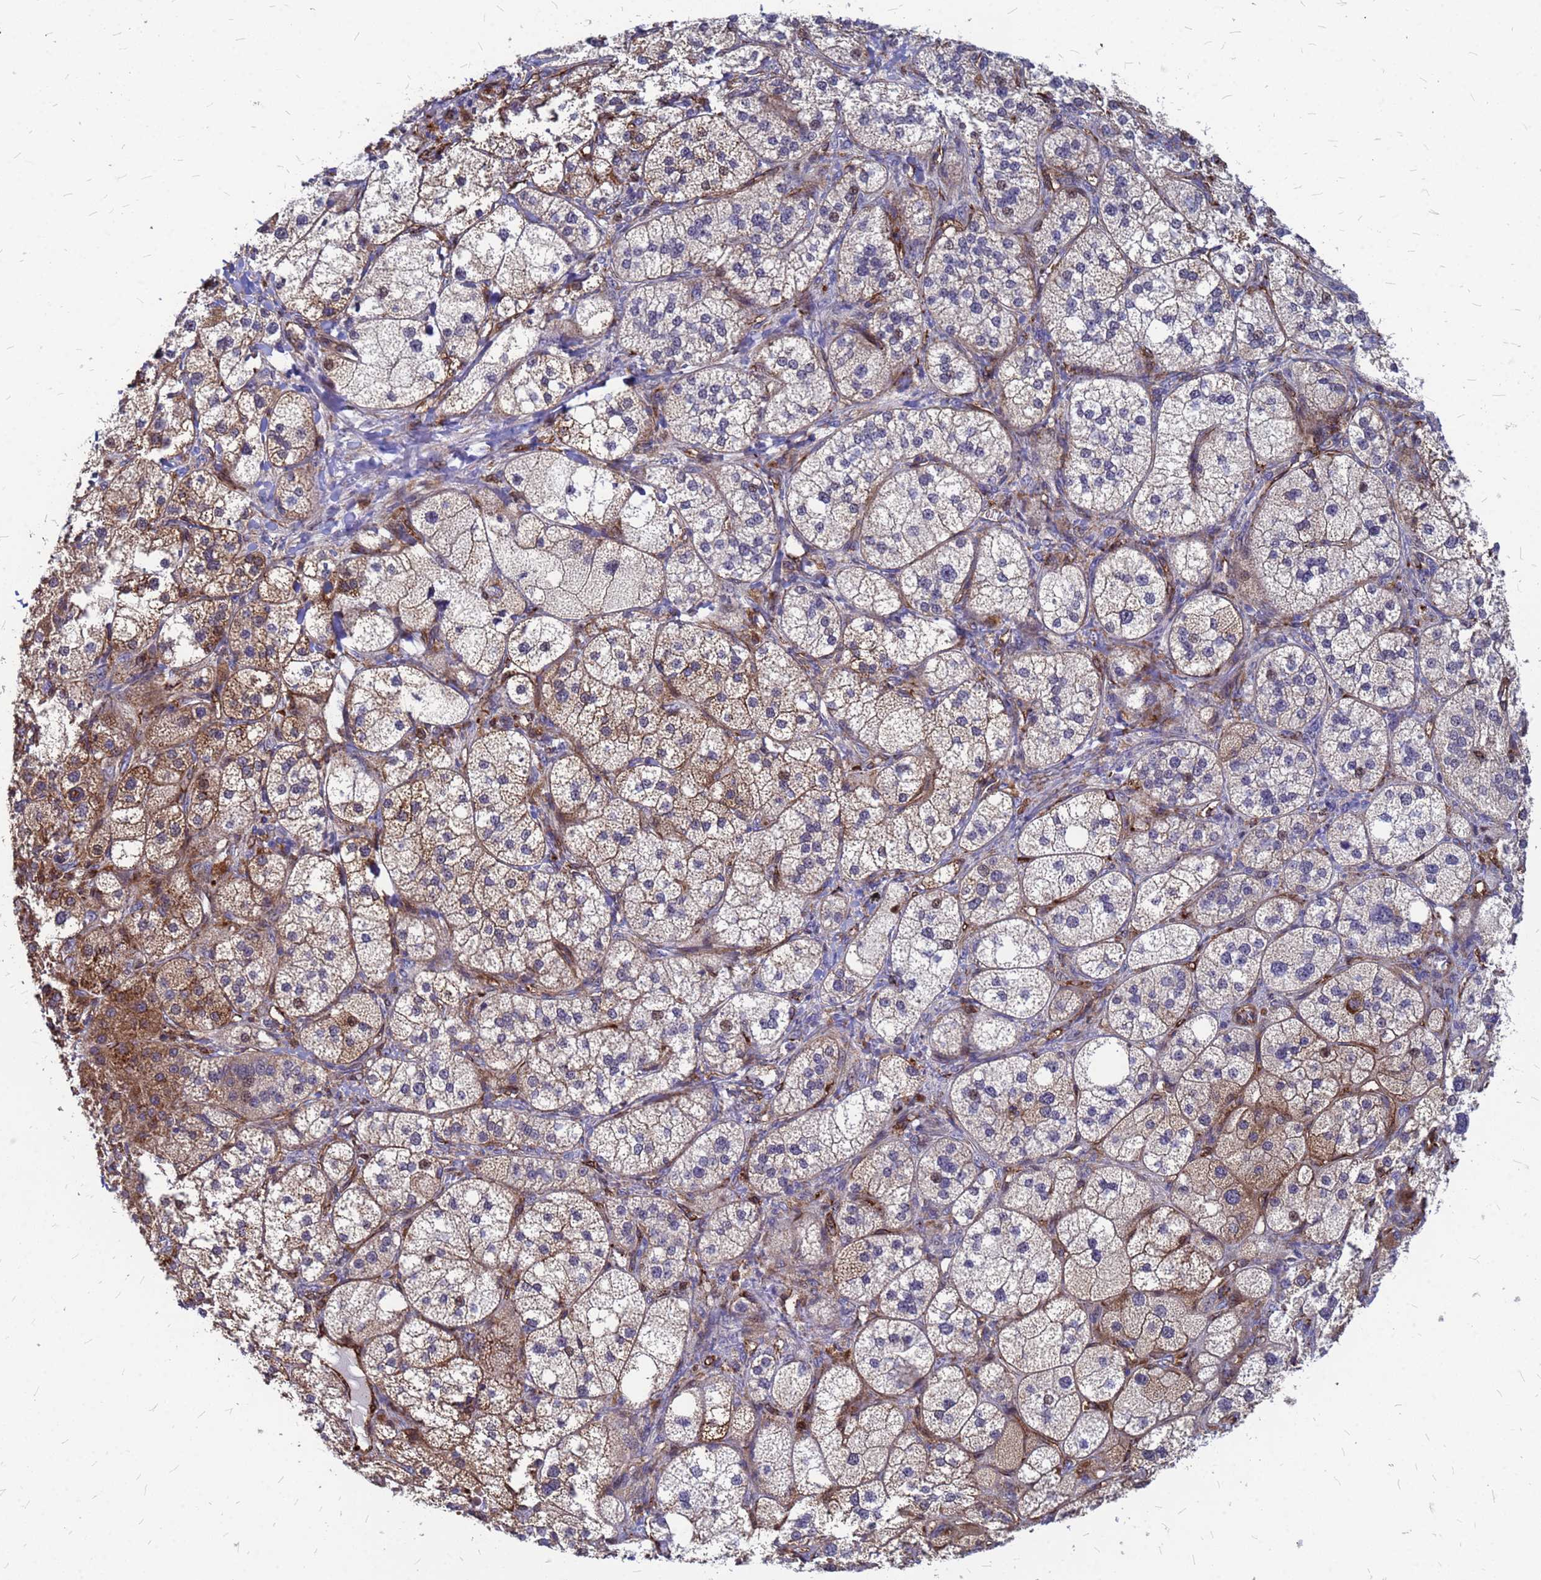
{"staining": {"intensity": "strong", "quantity": "<25%", "location": "cytoplasmic/membranous,nuclear"}, "tissue": "adrenal gland", "cell_type": "Glandular cells", "image_type": "normal", "snomed": [{"axis": "morphology", "description": "Normal tissue, NOS"}, {"axis": "topography", "description": "Adrenal gland"}], "caption": "Approximately <25% of glandular cells in benign human adrenal gland reveal strong cytoplasmic/membranous,nuclear protein positivity as visualized by brown immunohistochemical staining.", "gene": "NOSTRIN", "patient": {"sex": "male", "age": 61}}